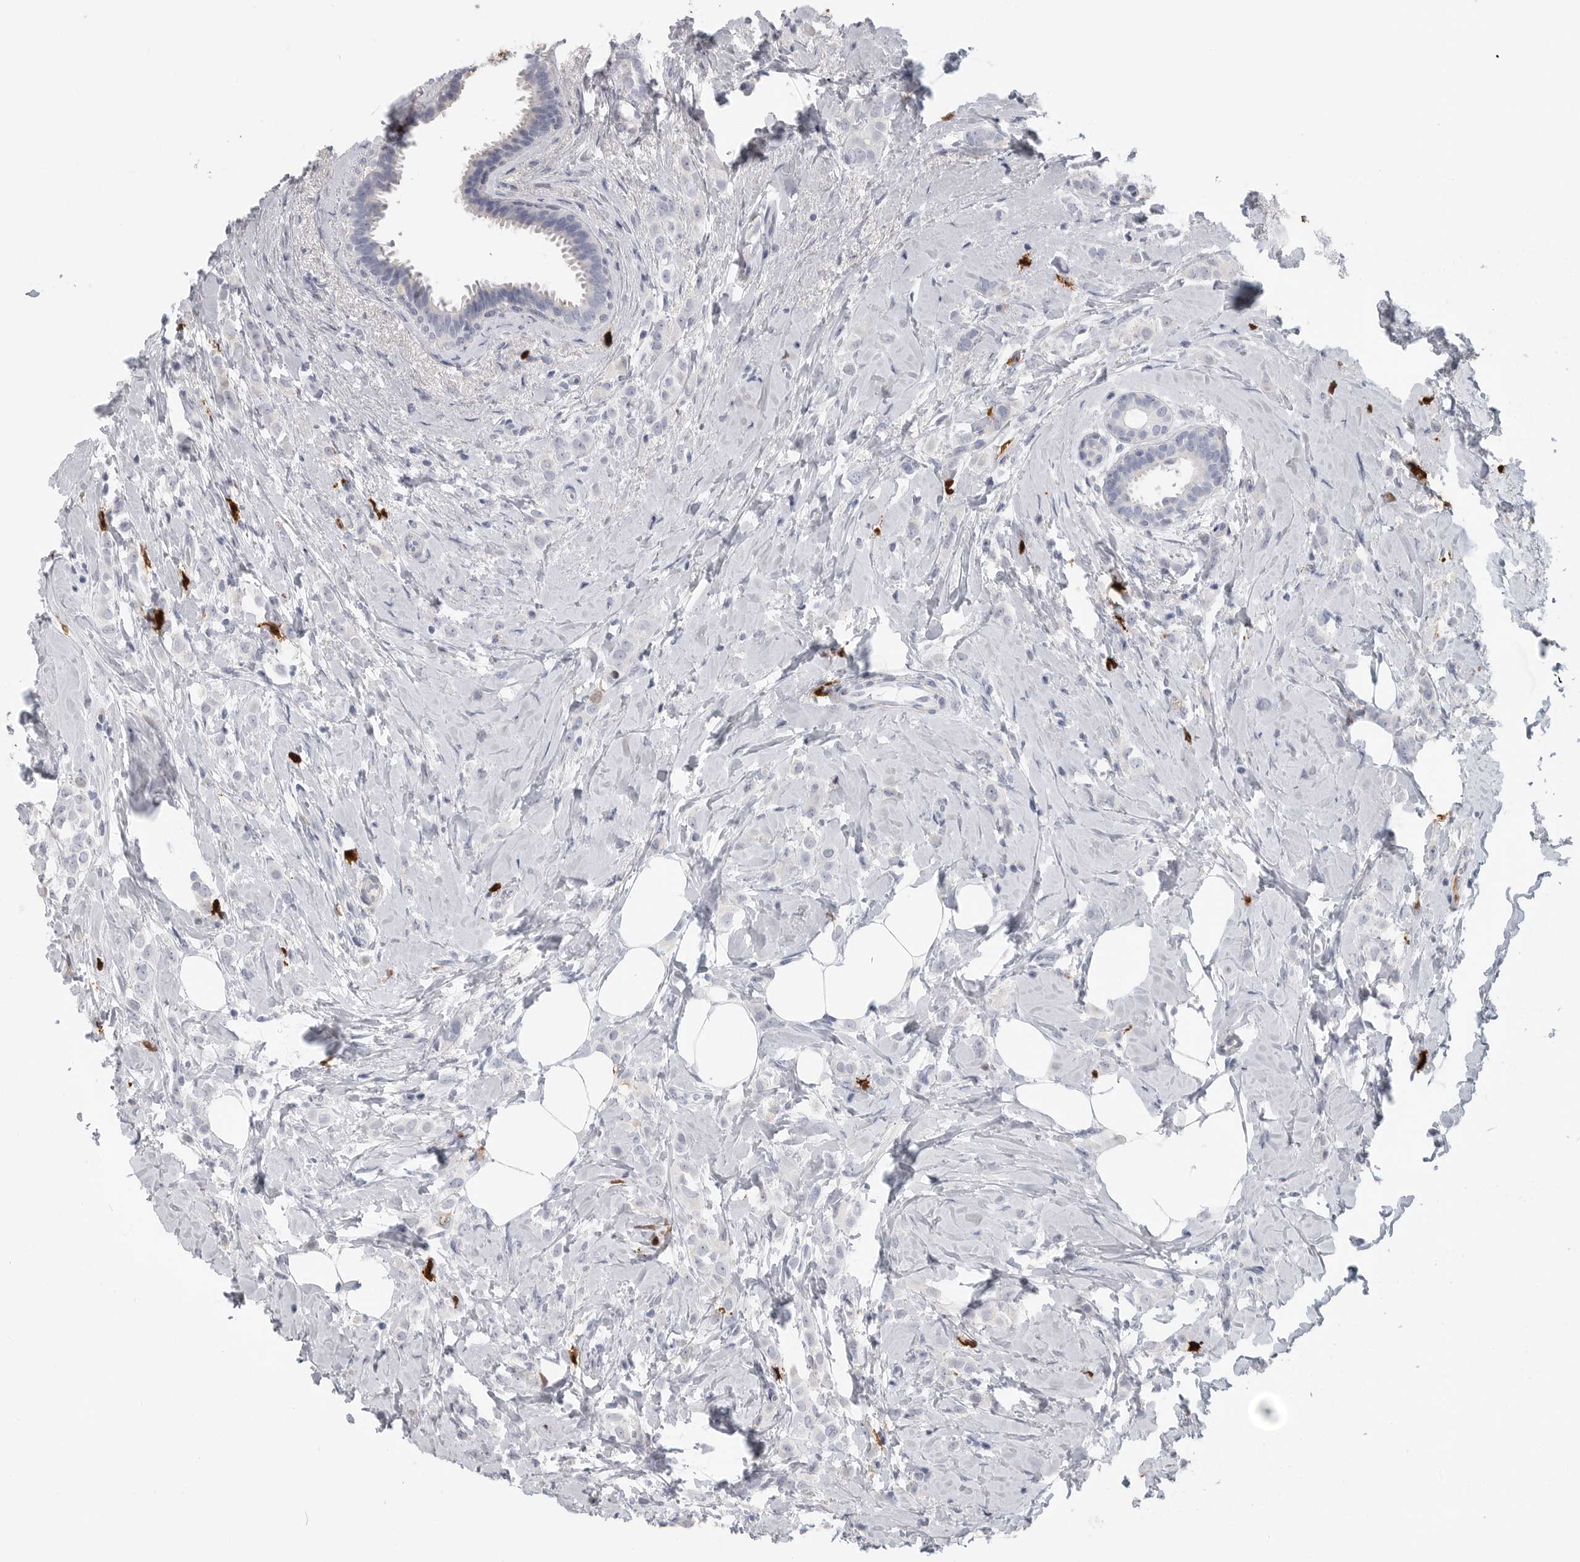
{"staining": {"intensity": "negative", "quantity": "none", "location": "none"}, "tissue": "breast cancer", "cell_type": "Tumor cells", "image_type": "cancer", "snomed": [{"axis": "morphology", "description": "Lobular carcinoma"}, {"axis": "topography", "description": "Breast"}], "caption": "The histopathology image displays no staining of tumor cells in breast lobular carcinoma.", "gene": "CYB561D1", "patient": {"sex": "female", "age": 47}}